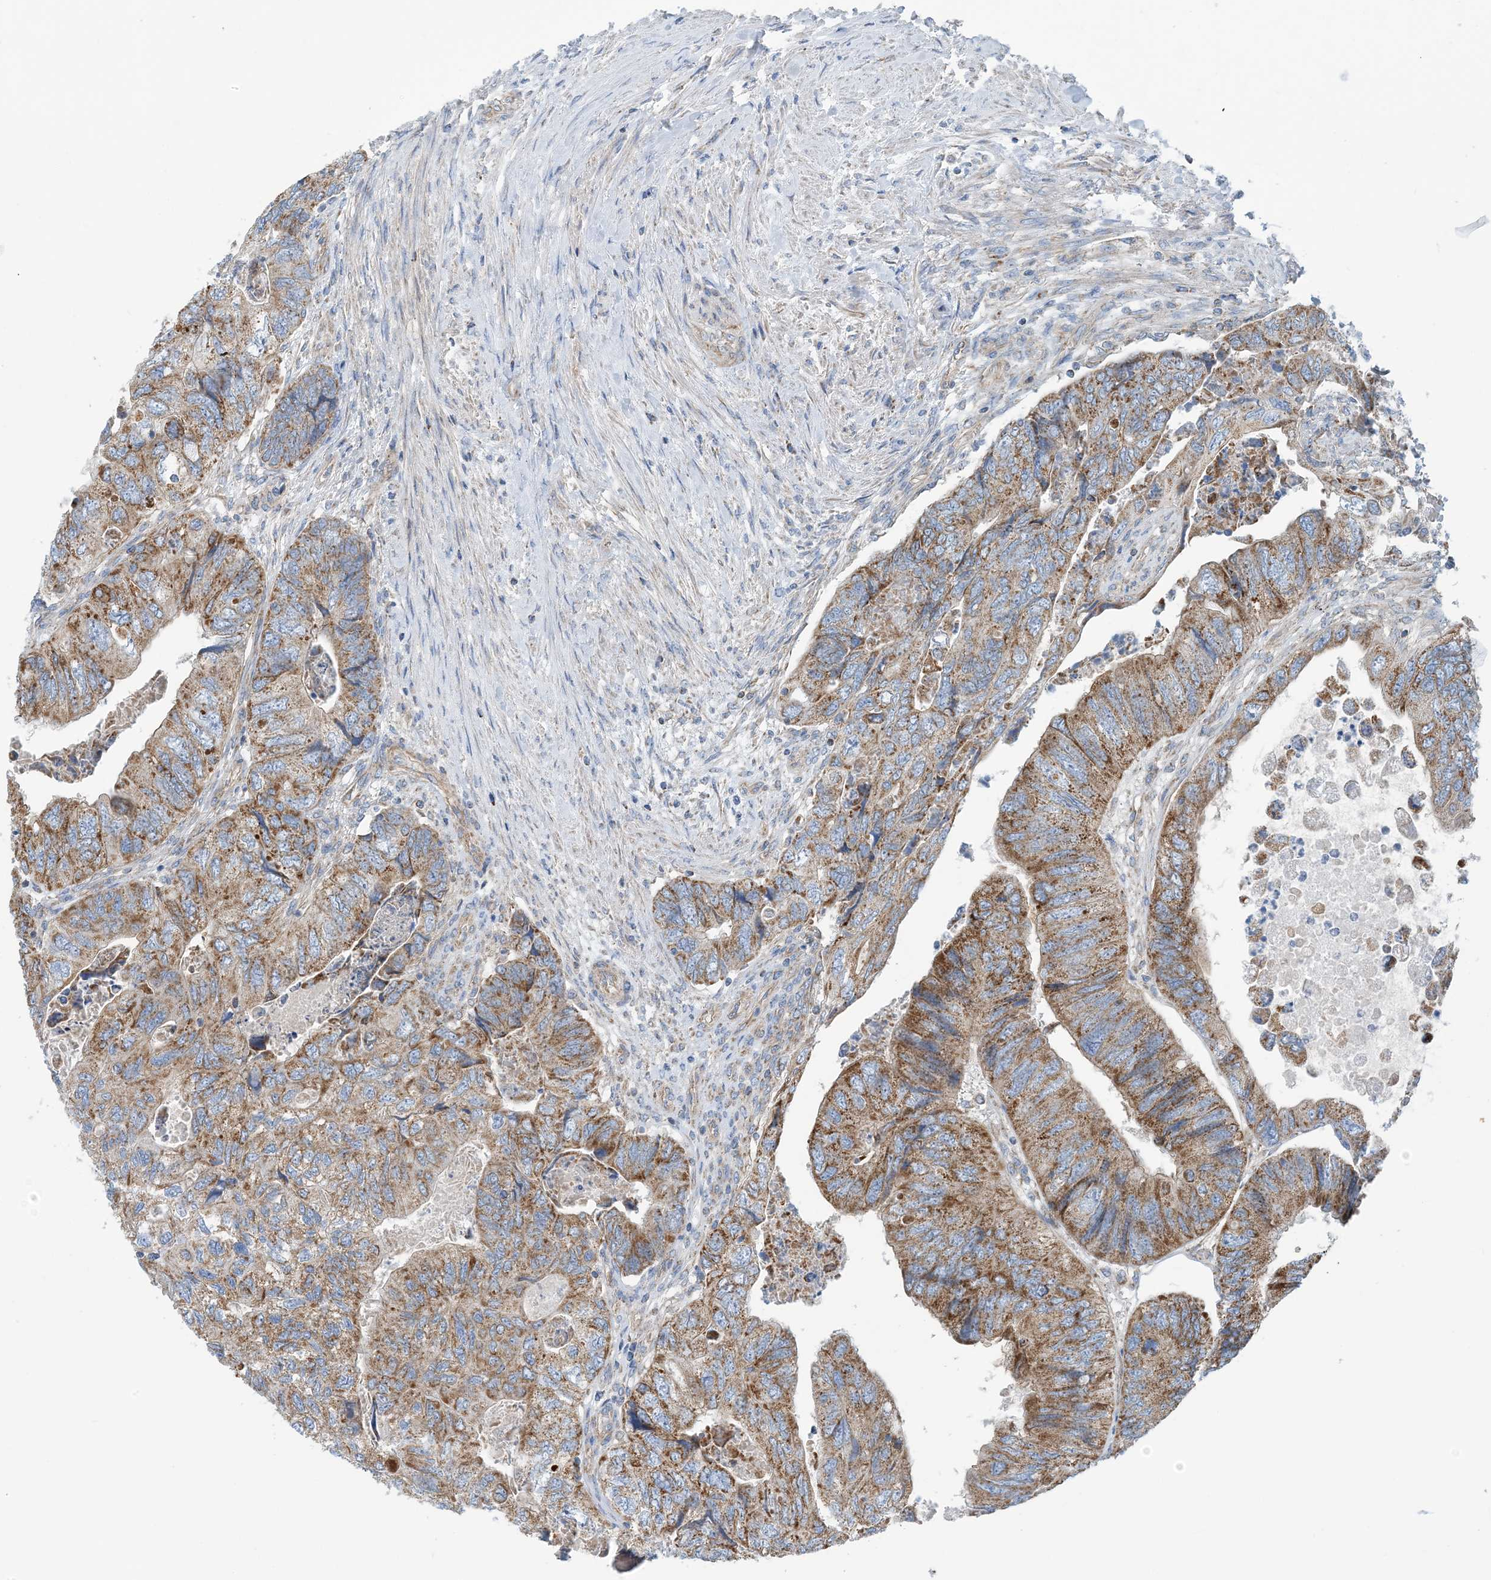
{"staining": {"intensity": "moderate", "quantity": ">75%", "location": "cytoplasmic/membranous"}, "tissue": "colorectal cancer", "cell_type": "Tumor cells", "image_type": "cancer", "snomed": [{"axis": "morphology", "description": "Adenocarcinoma, NOS"}, {"axis": "topography", "description": "Rectum"}], "caption": "A high-resolution image shows IHC staining of colorectal cancer (adenocarcinoma), which exhibits moderate cytoplasmic/membranous expression in approximately >75% of tumor cells.", "gene": "PHOSPHO2", "patient": {"sex": "male", "age": 63}}